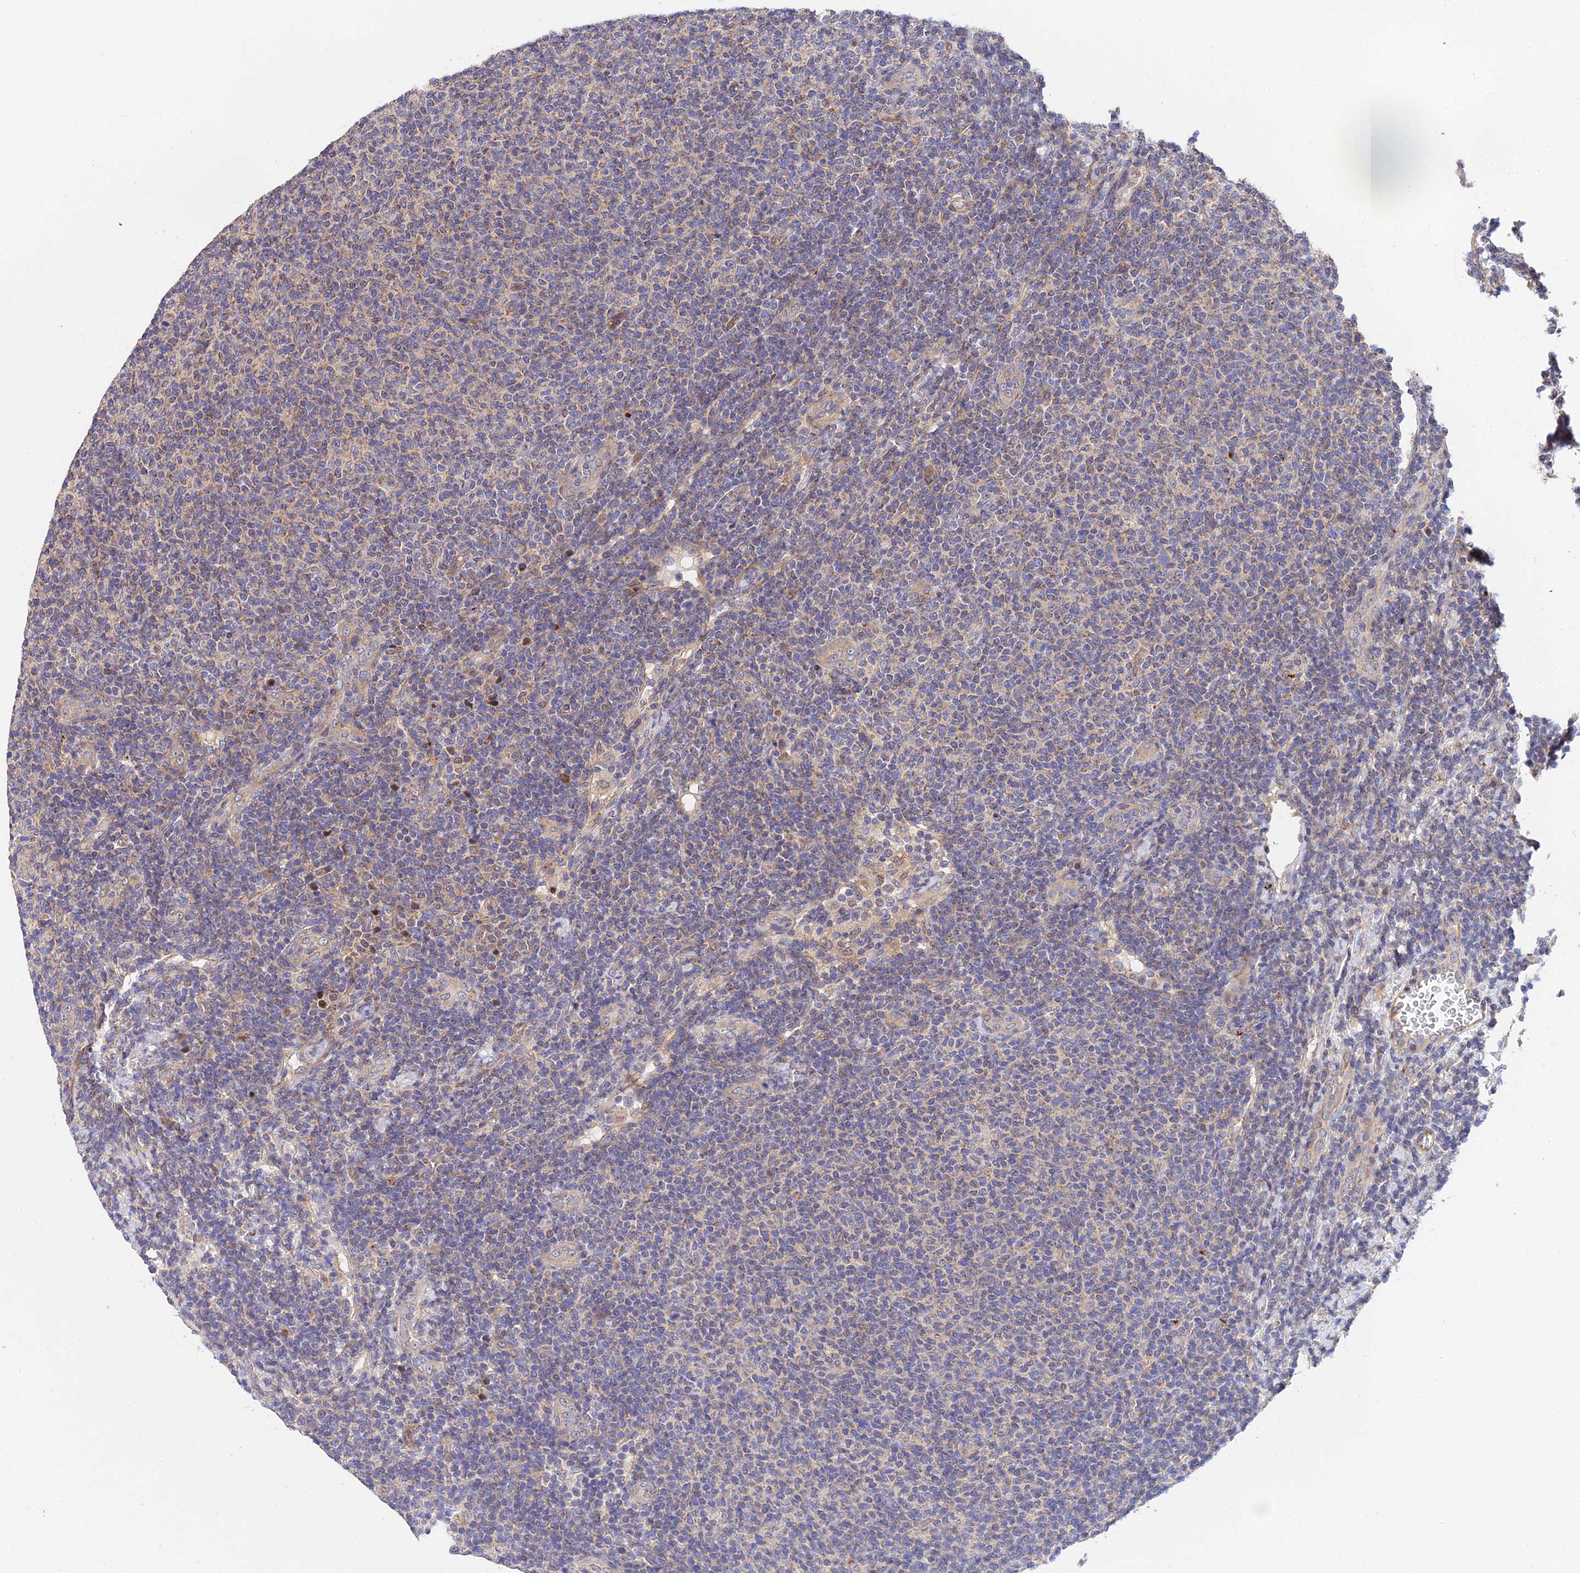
{"staining": {"intensity": "negative", "quantity": "none", "location": "none"}, "tissue": "lymphoma", "cell_type": "Tumor cells", "image_type": "cancer", "snomed": [{"axis": "morphology", "description": "Malignant lymphoma, non-Hodgkin's type, Low grade"}, {"axis": "topography", "description": "Lymph node"}], "caption": "Low-grade malignant lymphoma, non-Hodgkin's type stained for a protein using immunohistochemistry demonstrates no staining tumor cells.", "gene": "CDC37L1", "patient": {"sex": "male", "age": 66}}